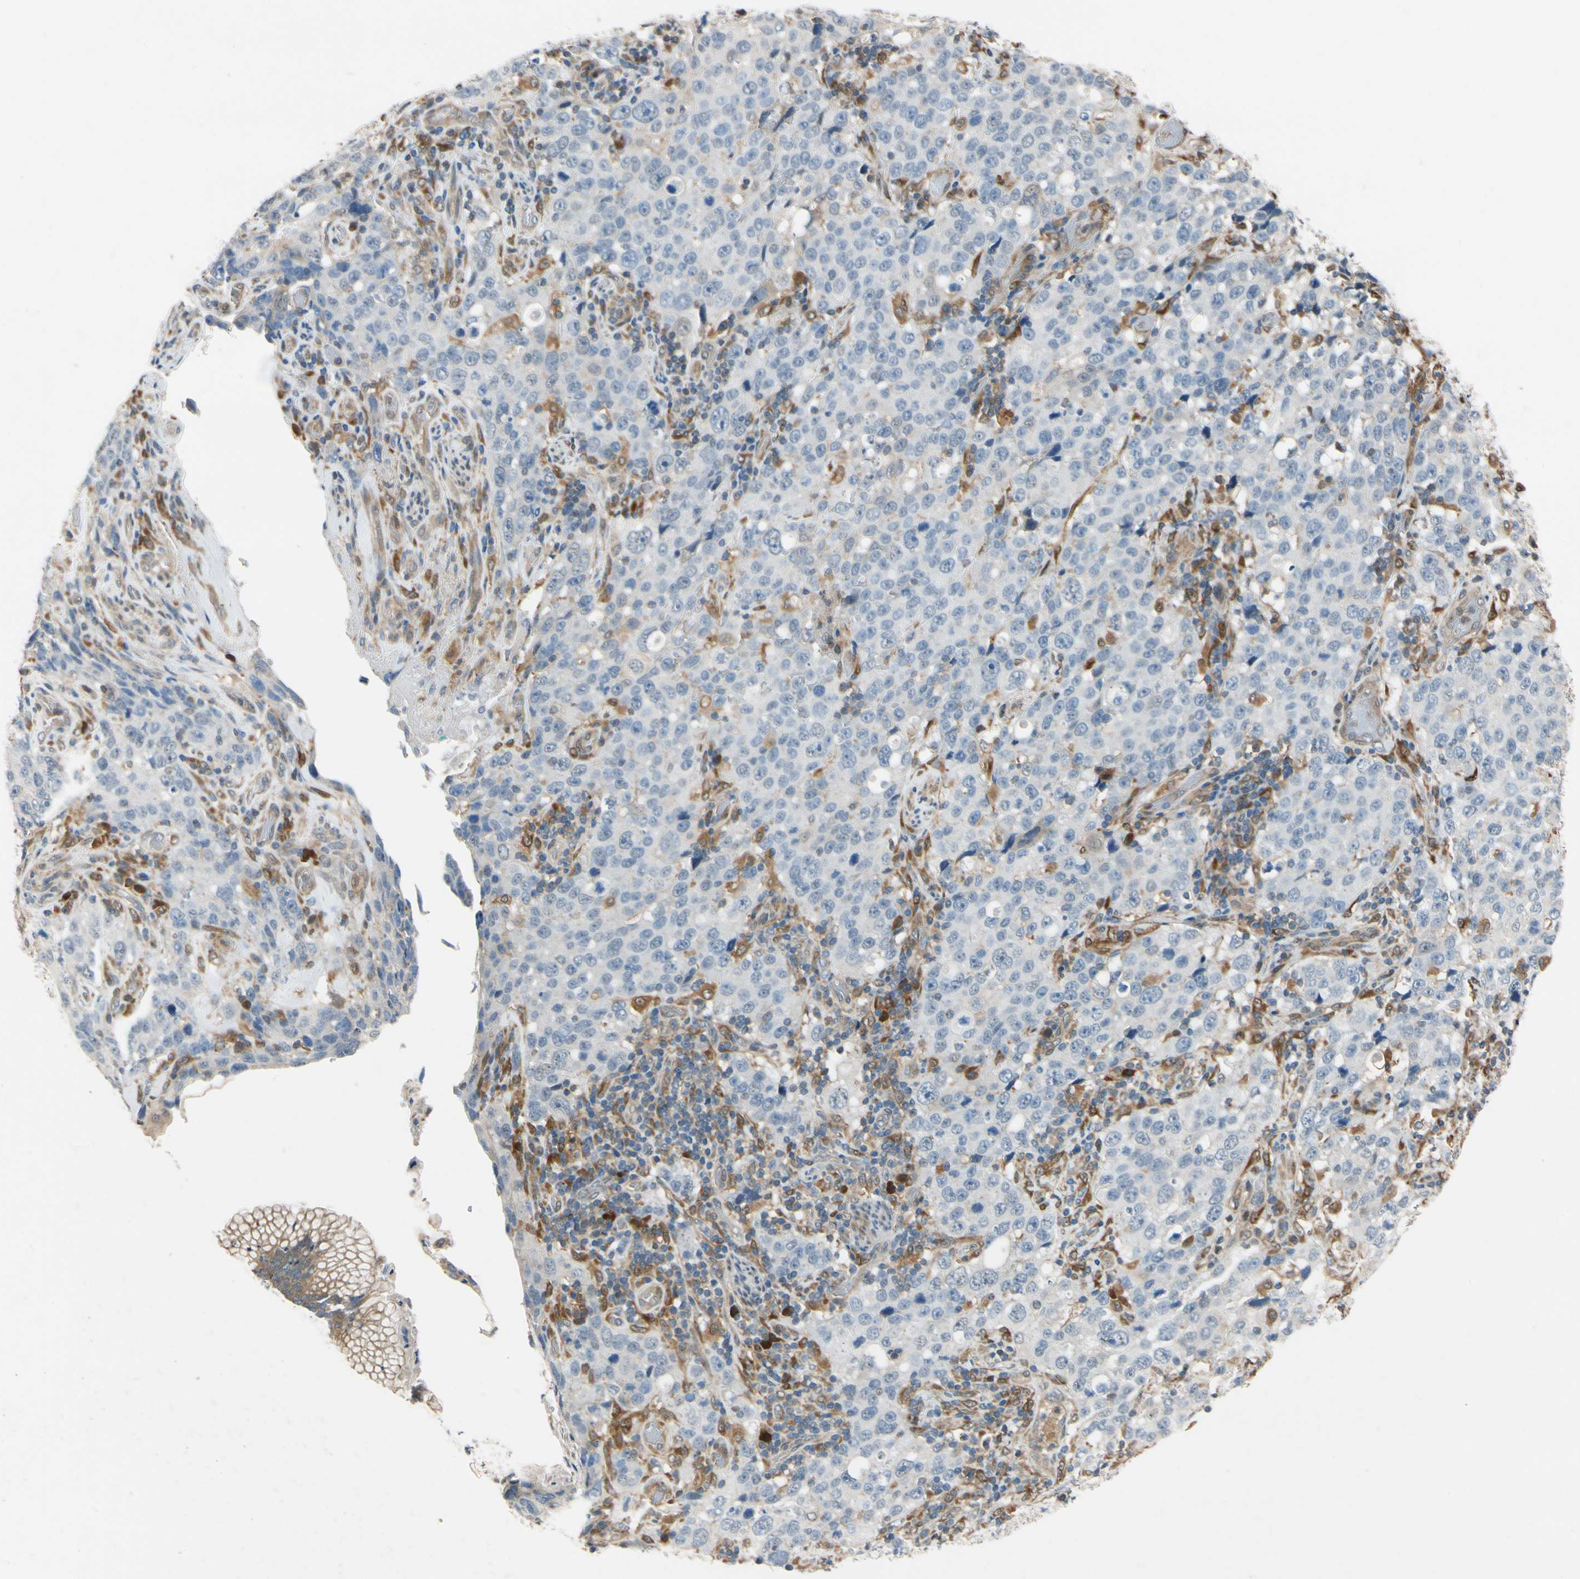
{"staining": {"intensity": "weak", "quantity": "<25%", "location": "cytoplasmic/membranous"}, "tissue": "stomach cancer", "cell_type": "Tumor cells", "image_type": "cancer", "snomed": [{"axis": "morphology", "description": "Normal tissue, NOS"}, {"axis": "morphology", "description": "Adenocarcinoma, NOS"}, {"axis": "topography", "description": "Stomach"}], "caption": "Tumor cells are negative for brown protein staining in stomach adenocarcinoma.", "gene": "WIPI1", "patient": {"sex": "male", "age": 48}}